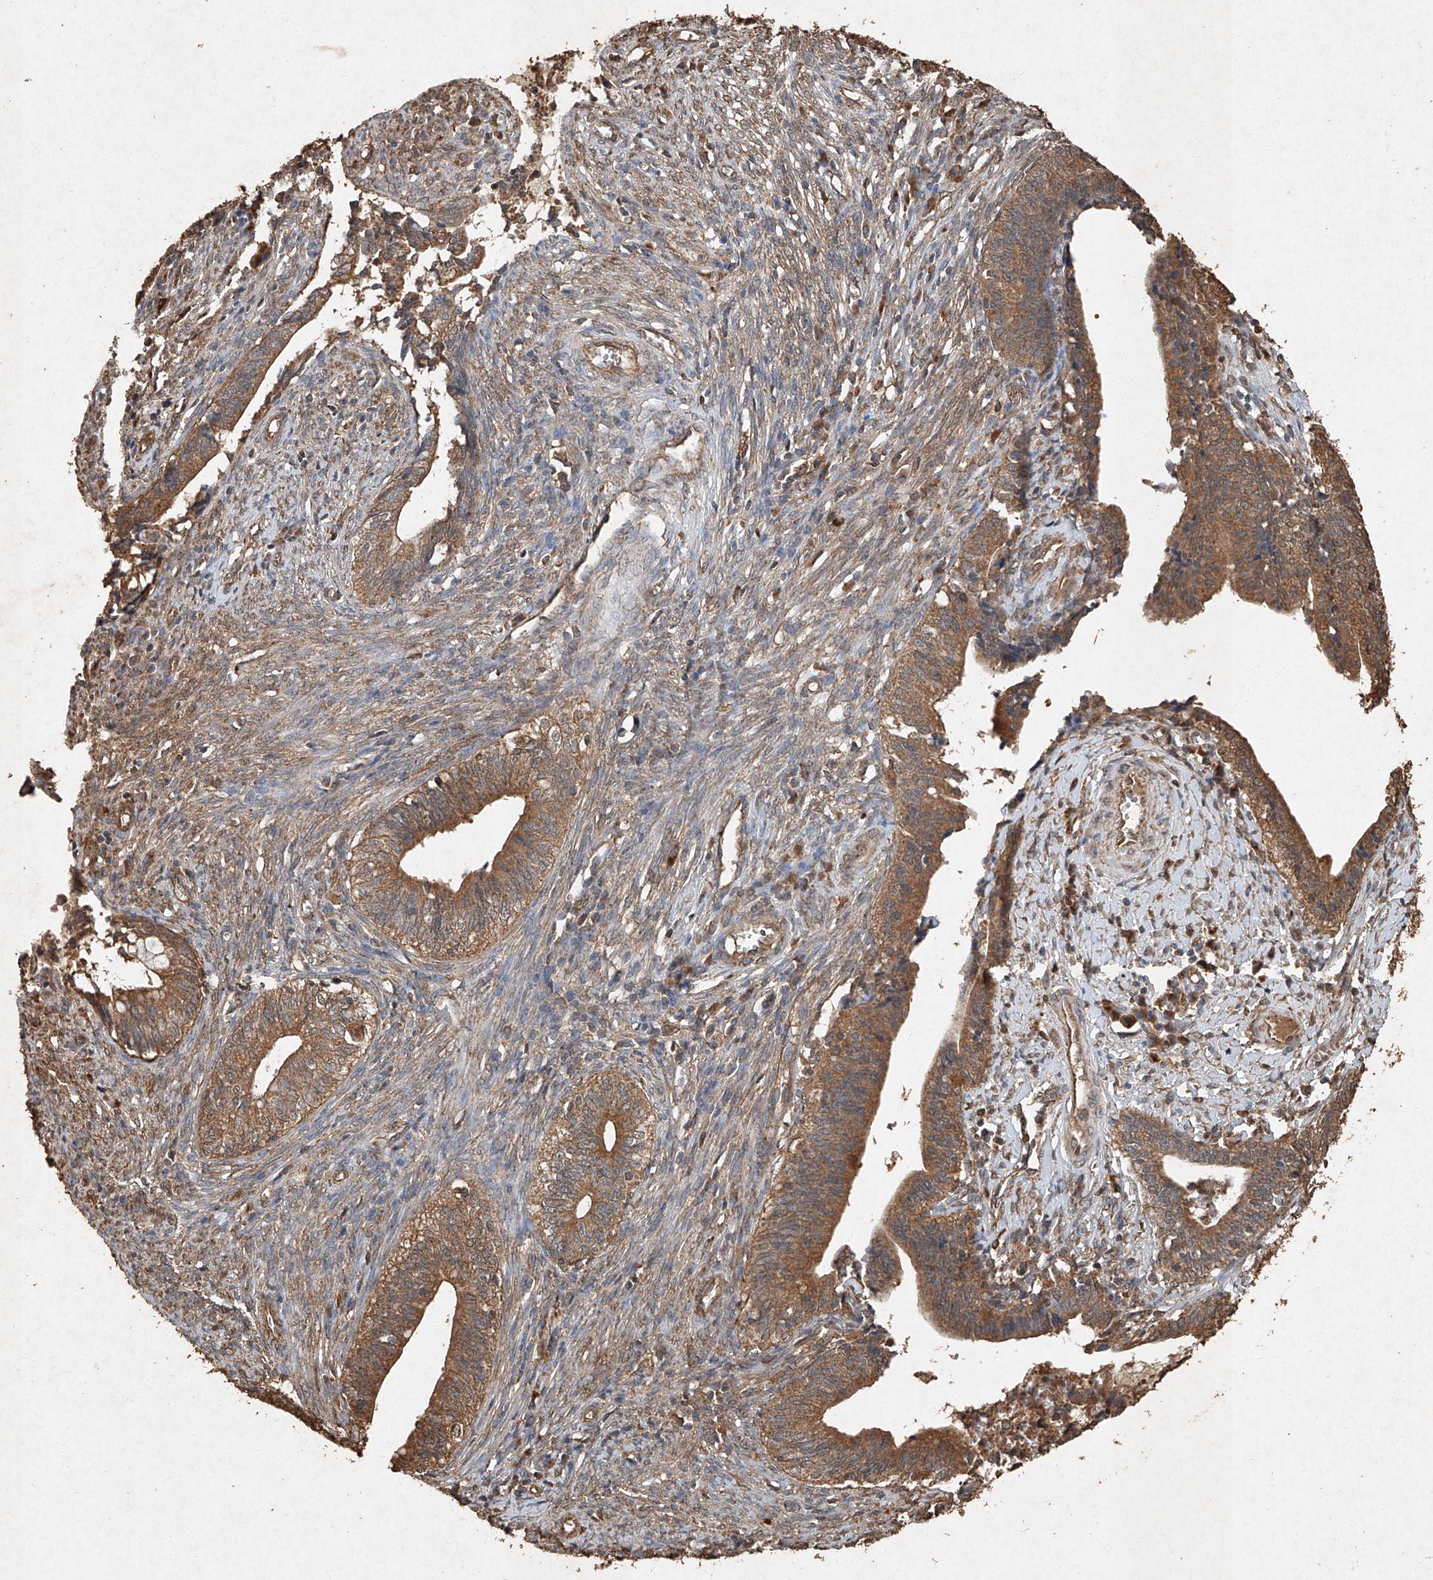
{"staining": {"intensity": "moderate", "quantity": ">75%", "location": "cytoplasmic/membranous"}, "tissue": "cervical cancer", "cell_type": "Tumor cells", "image_type": "cancer", "snomed": [{"axis": "morphology", "description": "Adenocarcinoma, NOS"}, {"axis": "topography", "description": "Cervix"}], "caption": "A high-resolution image shows immunohistochemistry (IHC) staining of adenocarcinoma (cervical), which displays moderate cytoplasmic/membranous expression in about >75% of tumor cells. The staining was performed using DAB (3,3'-diaminobenzidine), with brown indicating positive protein expression. Nuclei are stained blue with hematoxylin.", "gene": "STK3", "patient": {"sex": "female", "age": 44}}